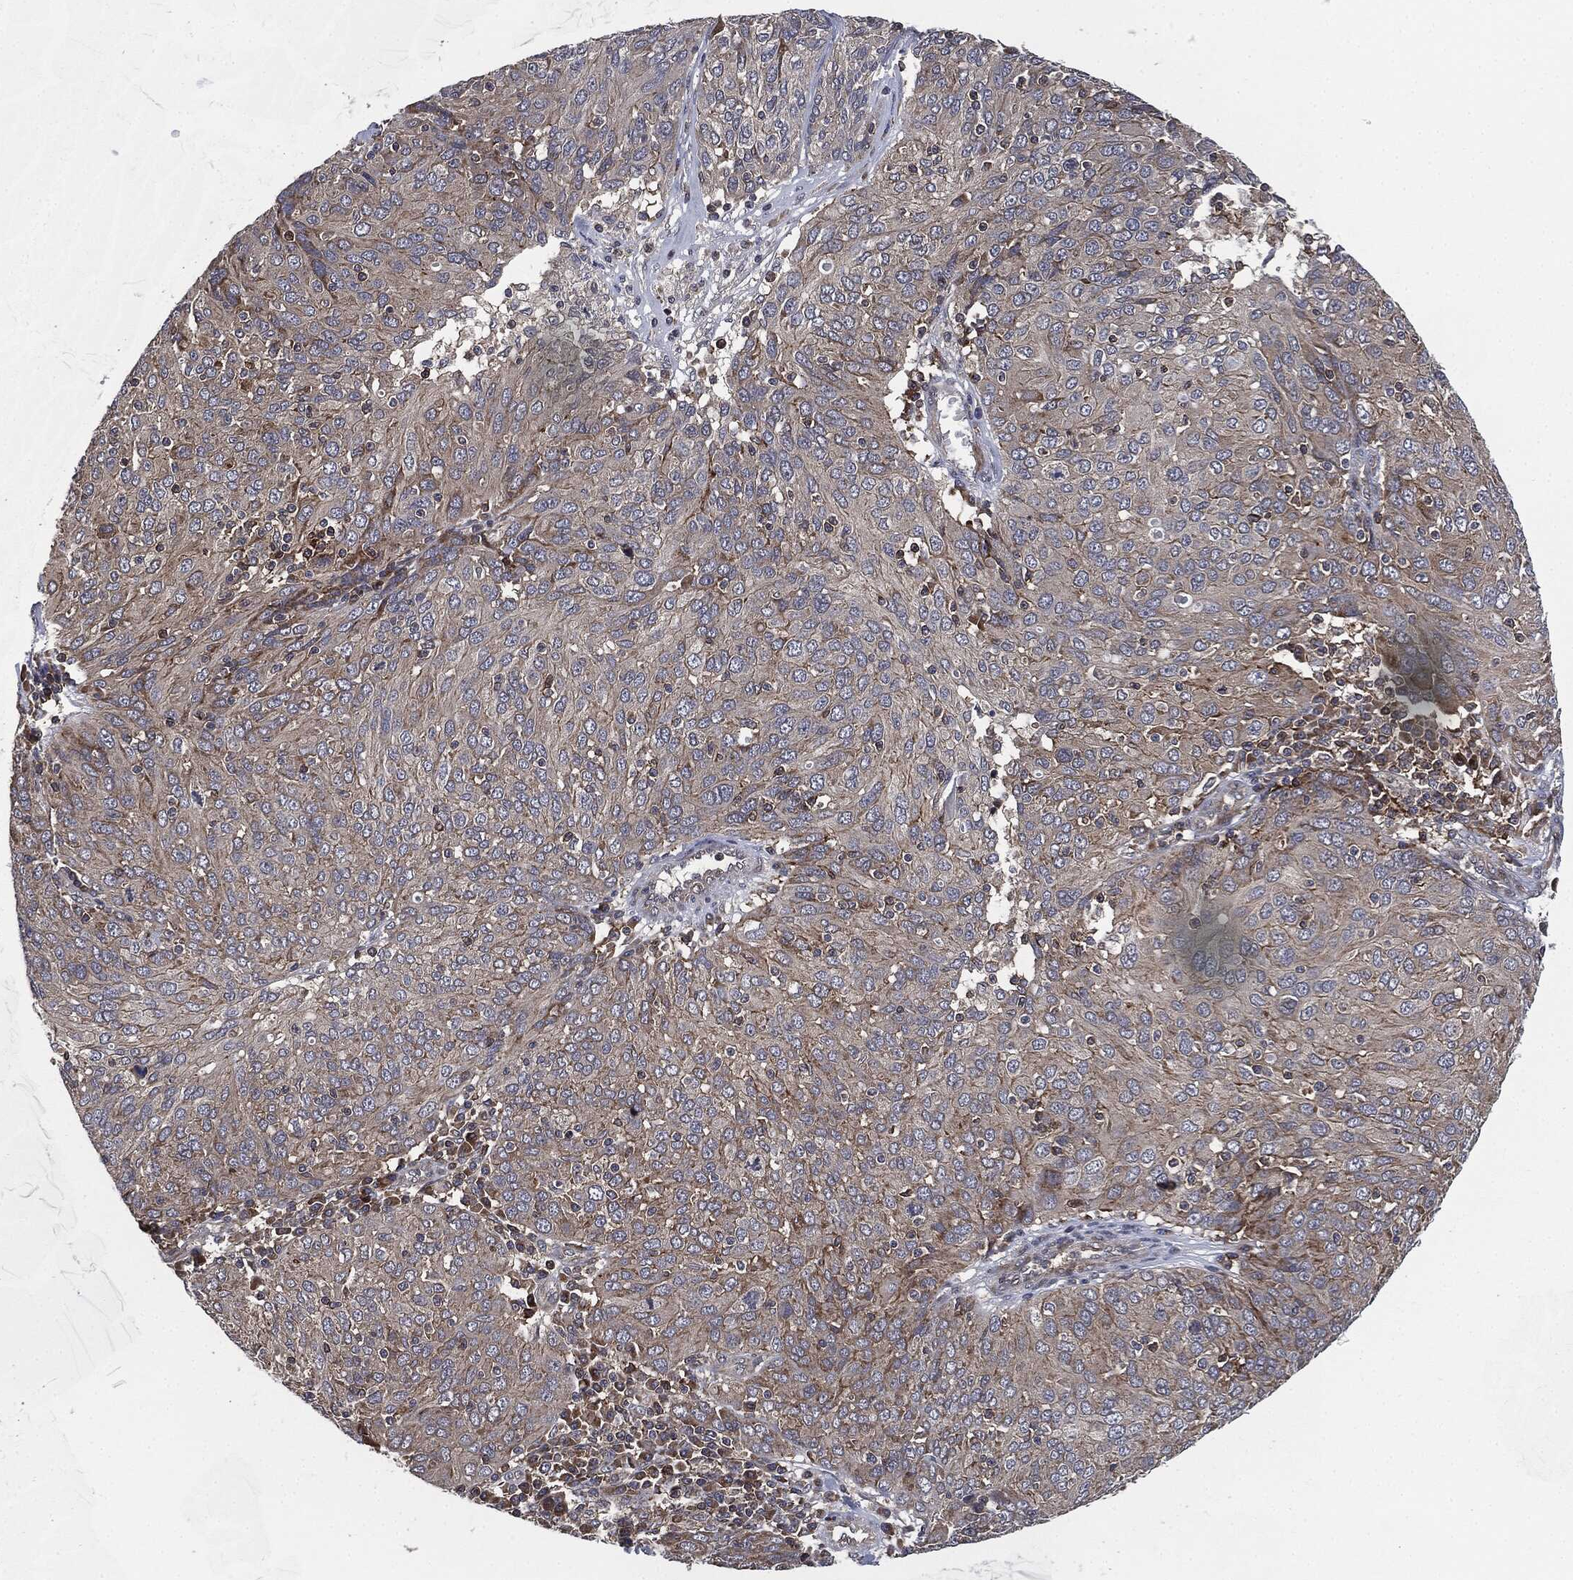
{"staining": {"intensity": "weak", "quantity": "<25%", "location": "cytoplasmic/membranous"}, "tissue": "ovarian cancer", "cell_type": "Tumor cells", "image_type": "cancer", "snomed": [{"axis": "morphology", "description": "Carcinoma, endometroid"}, {"axis": "topography", "description": "Ovary"}], "caption": "A histopathology image of ovarian cancer stained for a protein reveals no brown staining in tumor cells. (DAB immunohistochemistry (IHC) with hematoxylin counter stain).", "gene": "UBR1", "patient": {"sex": "female", "age": 50}}